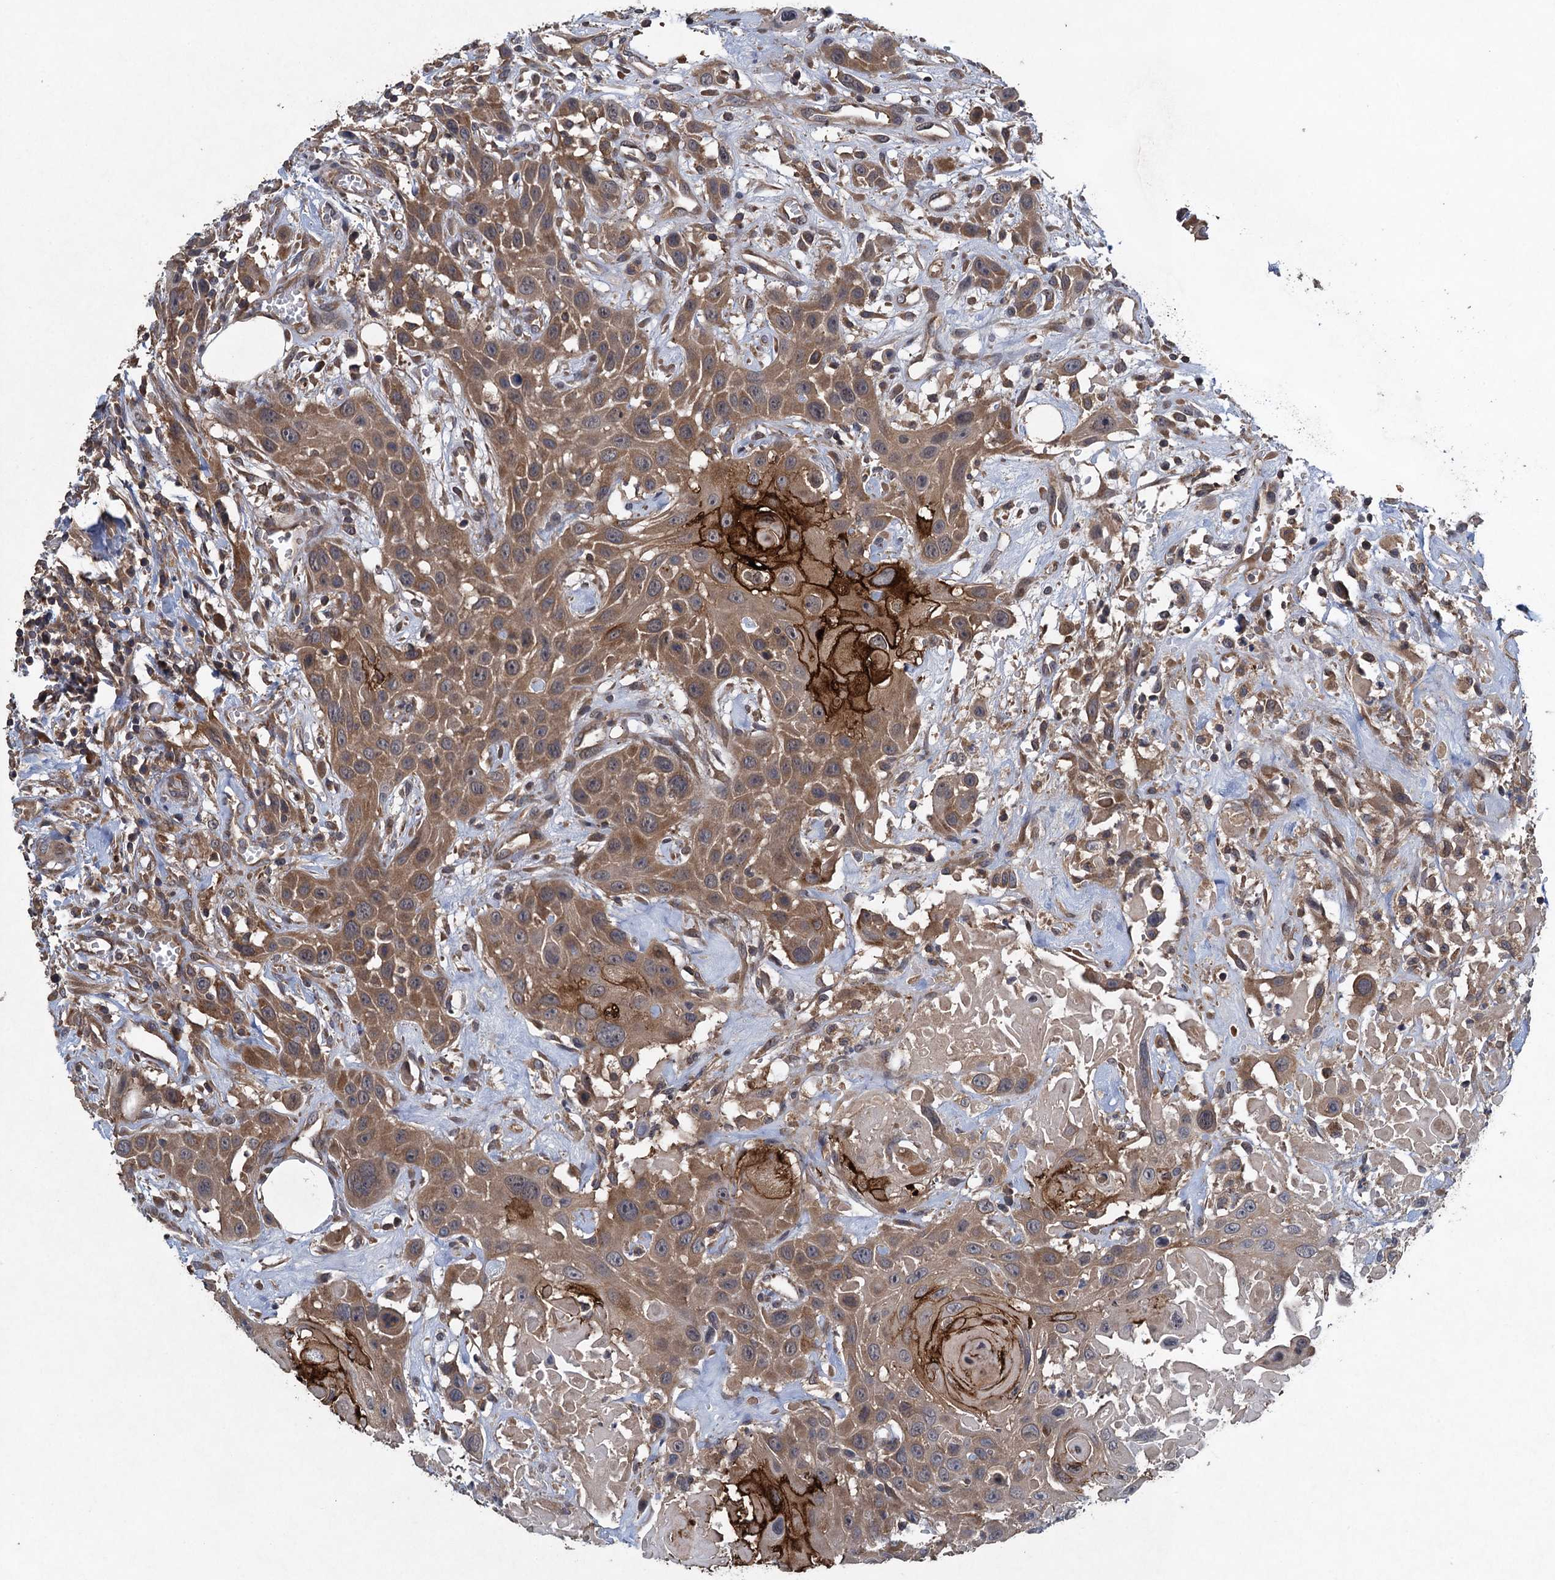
{"staining": {"intensity": "moderate", "quantity": ">75%", "location": "cytoplasmic/membranous"}, "tissue": "head and neck cancer", "cell_type": "Tumor cells", "image_type": "cancer", "snomed": [{"axis": "morphology", "description": "Squamous cell carcinoma, NOS"}, {"axis": "topography", "description": "Head-Neck"}], "caption": "Immunohistochemical staining of human squamous cell carcinoma (head and neck) displays moderate cytoplasmic/membranous protein positivity in approximately >75% of tumor cells.", "gene": "CNTN5", "patient": {"sex": "male", "age": 81}}